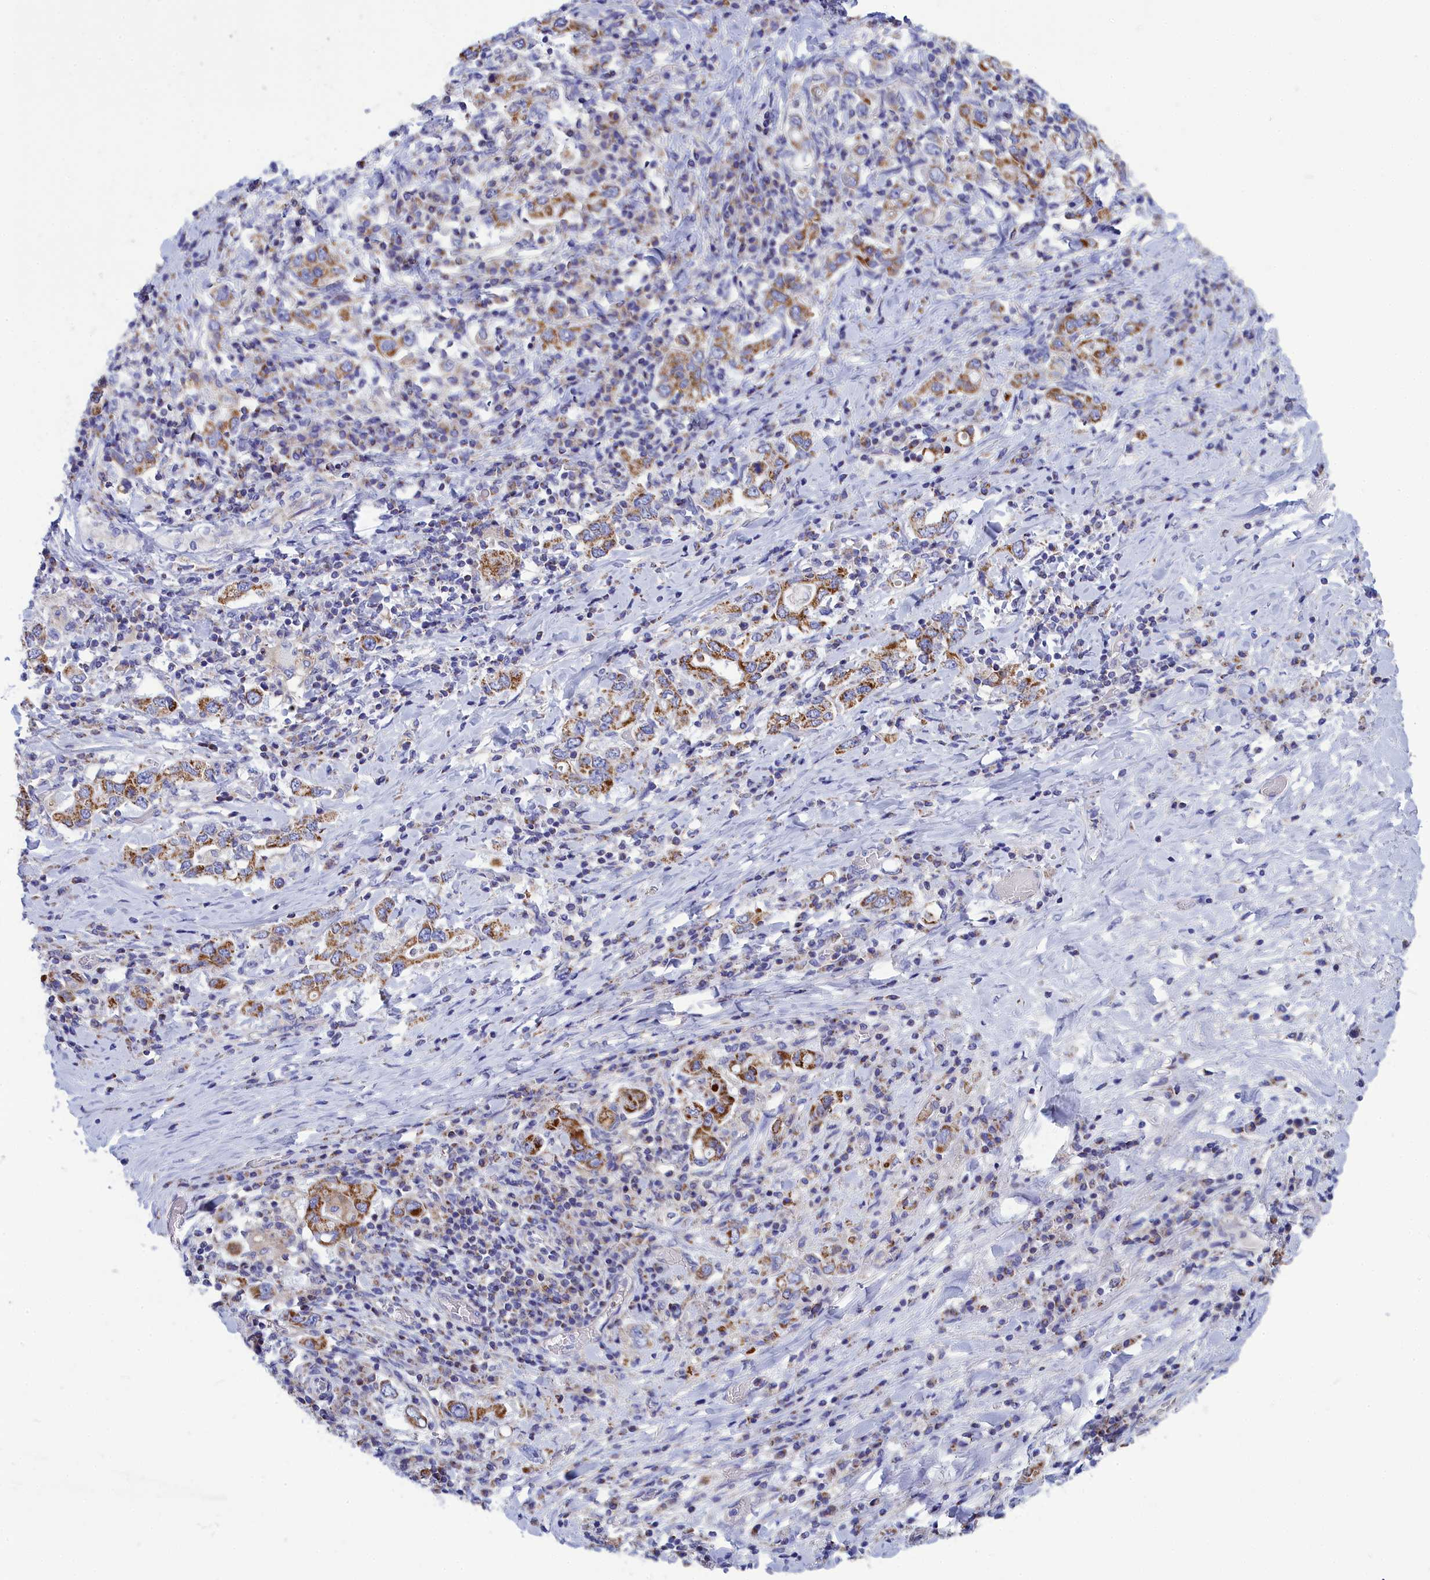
{"staining": {"intensity": "moderate", "quantity": ">75%", "location": "cytoplasmic/membranous"}, "tissue": "stomach cancer", "cell_type": "Tumor cells", "image_type": "cancer", "snomed": [{"axis": "morphology", "description": "Adenocarcinoma, NOS"}, {"axis": "topography", "description": "Stomach, upper"}, {"axis": "topography", "description": "Stomach"}], "caption": "A brown stain labels moderate cytoplasmic/membranous positivity of a protein in adenocarcinoma (stomach) tumor cells.", "gene": "CCRL2", "patient": {"sex": "male", "age": 62}}